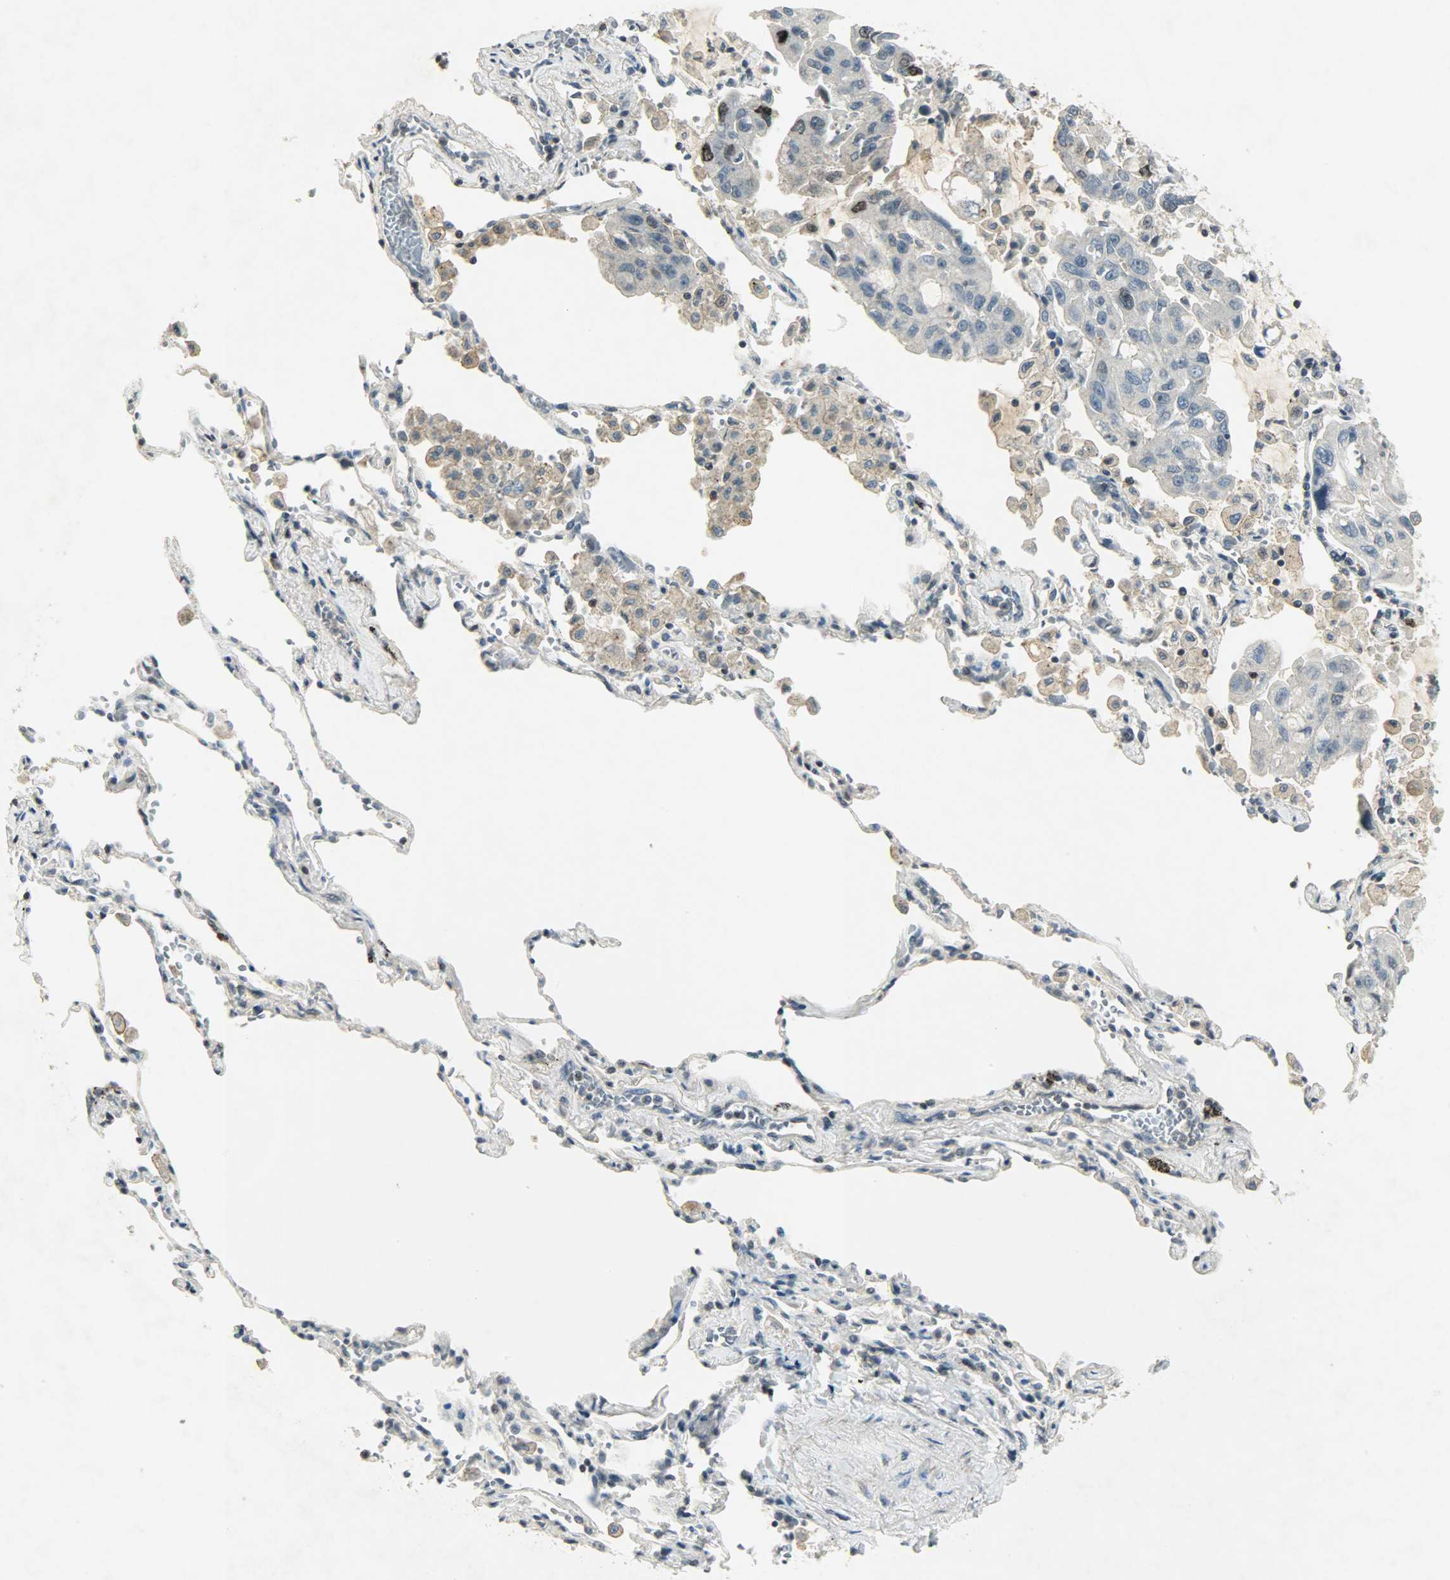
{"staining": {"intensity": "moderate", "quantity": "25%-75%", "location": "nuclear"}, "tissue": "lung cancer", "cell_type": "Tumor cells", "image_type": "cancer", "snomed": [{"axis": "morphology", "description": "Adenocarcinoma, NOS"}, {"axis": "topography", "description": "Lung"}], "caption": "Immunohistochemistry micrograph of adenocarcinoma (lung) stained for a protein (brown), which demonstrates medium levels of moderate nuclear staining in approximately 25%-75% of tumor cells.", "gene": "AURKB", "patient": {"sex": "male", "age": 64}}